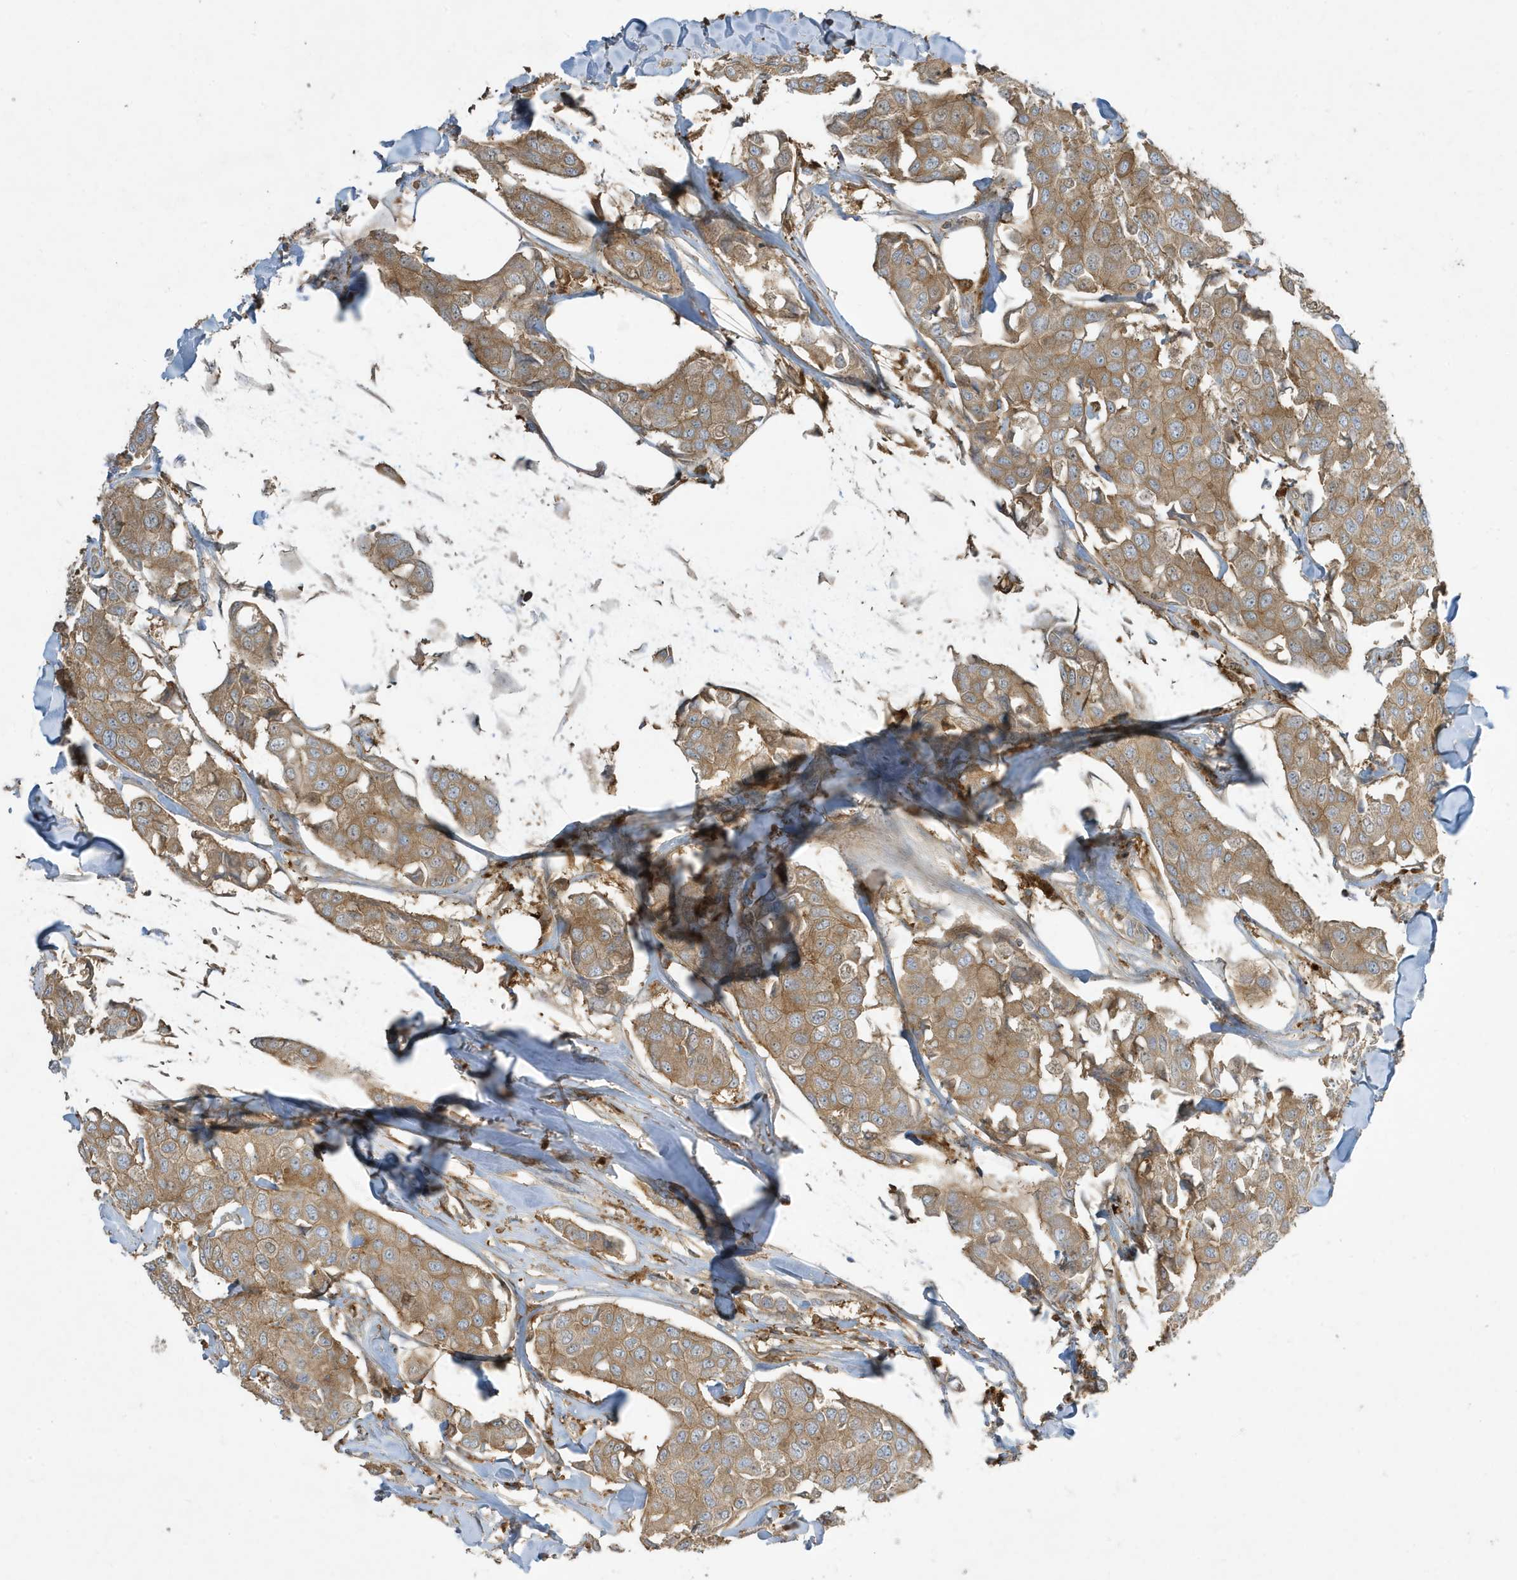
{"staining": {"intensity": "weak", "quantity": ">75%", "location": "cytoplasmic/membranous"}, "tissue": "breast cancer", "cell_type": "Tumor cells", "image_type": "cancer", "snomed": [{"axis": "morphology", "description": "Duct carcinoma"}, {"axis": "topography", "description": "Breast"}], "caption": "High-power microscopy captured an IHC image of invasive ductal carcinoma (breast), revealing weak cytoplasmic/membranous staining in approximately >75% of tumor cells. (brown staining indicates protein expression, while blue staining denotes nuclei).", "gene": "ABTB1", "patient": {"sex": "female", "age": 80}}